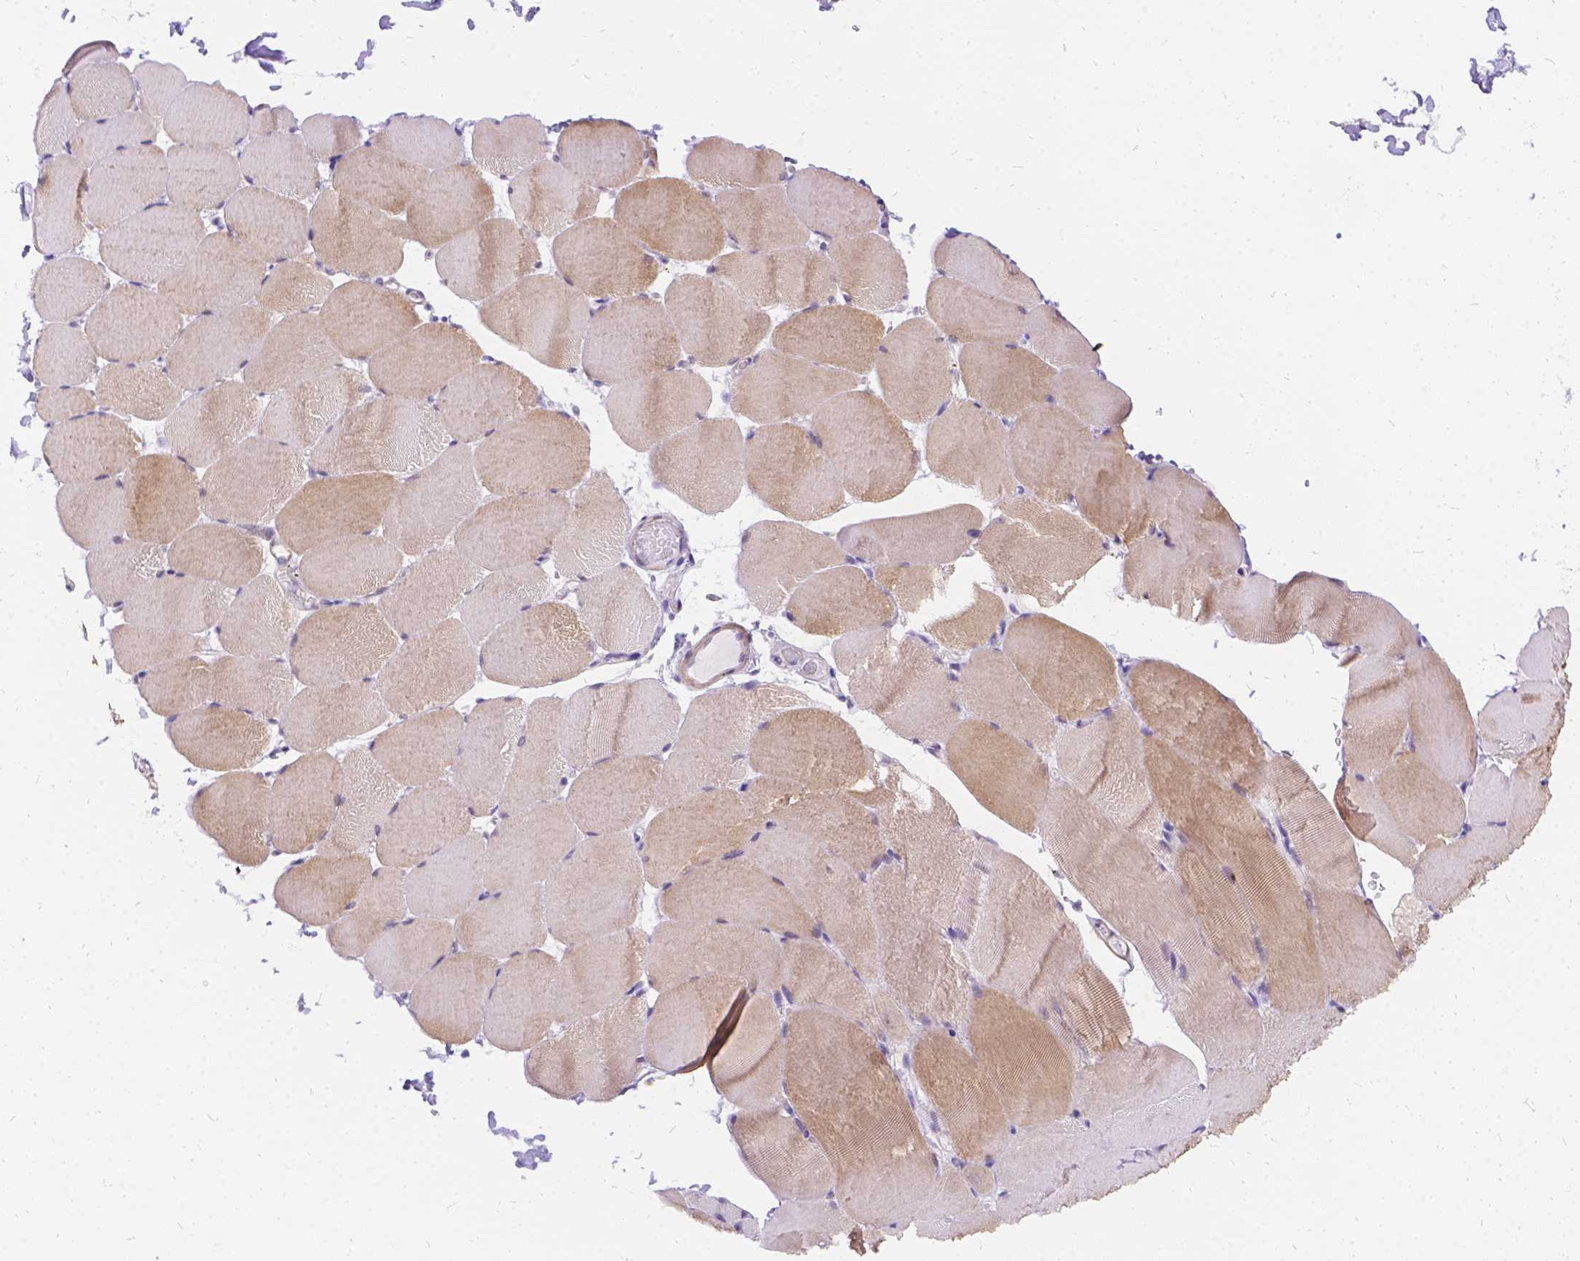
{"staining": {"intensity": "moderate", "quantity": "25%-75%", "location": "cytoplasmic/membranous"}, "tissue": "skeletal muscle", "cell_type": "Myocytes", "image_type": "normal", "snomed": [{"axis": "morphology", "description": "Normal tissue, NOS"}, {"axis": "topography", "description": "Skeletal muscle"}], "caption": "Immunohistochemical staining of normal skeletal muscle displays 25%-75% levels of moderate cytoplasmic/membranous protein staining in about 25%-75% of myocytes.", "gene": "PALS1", "patient": {"sex": "female", "age": 37}}